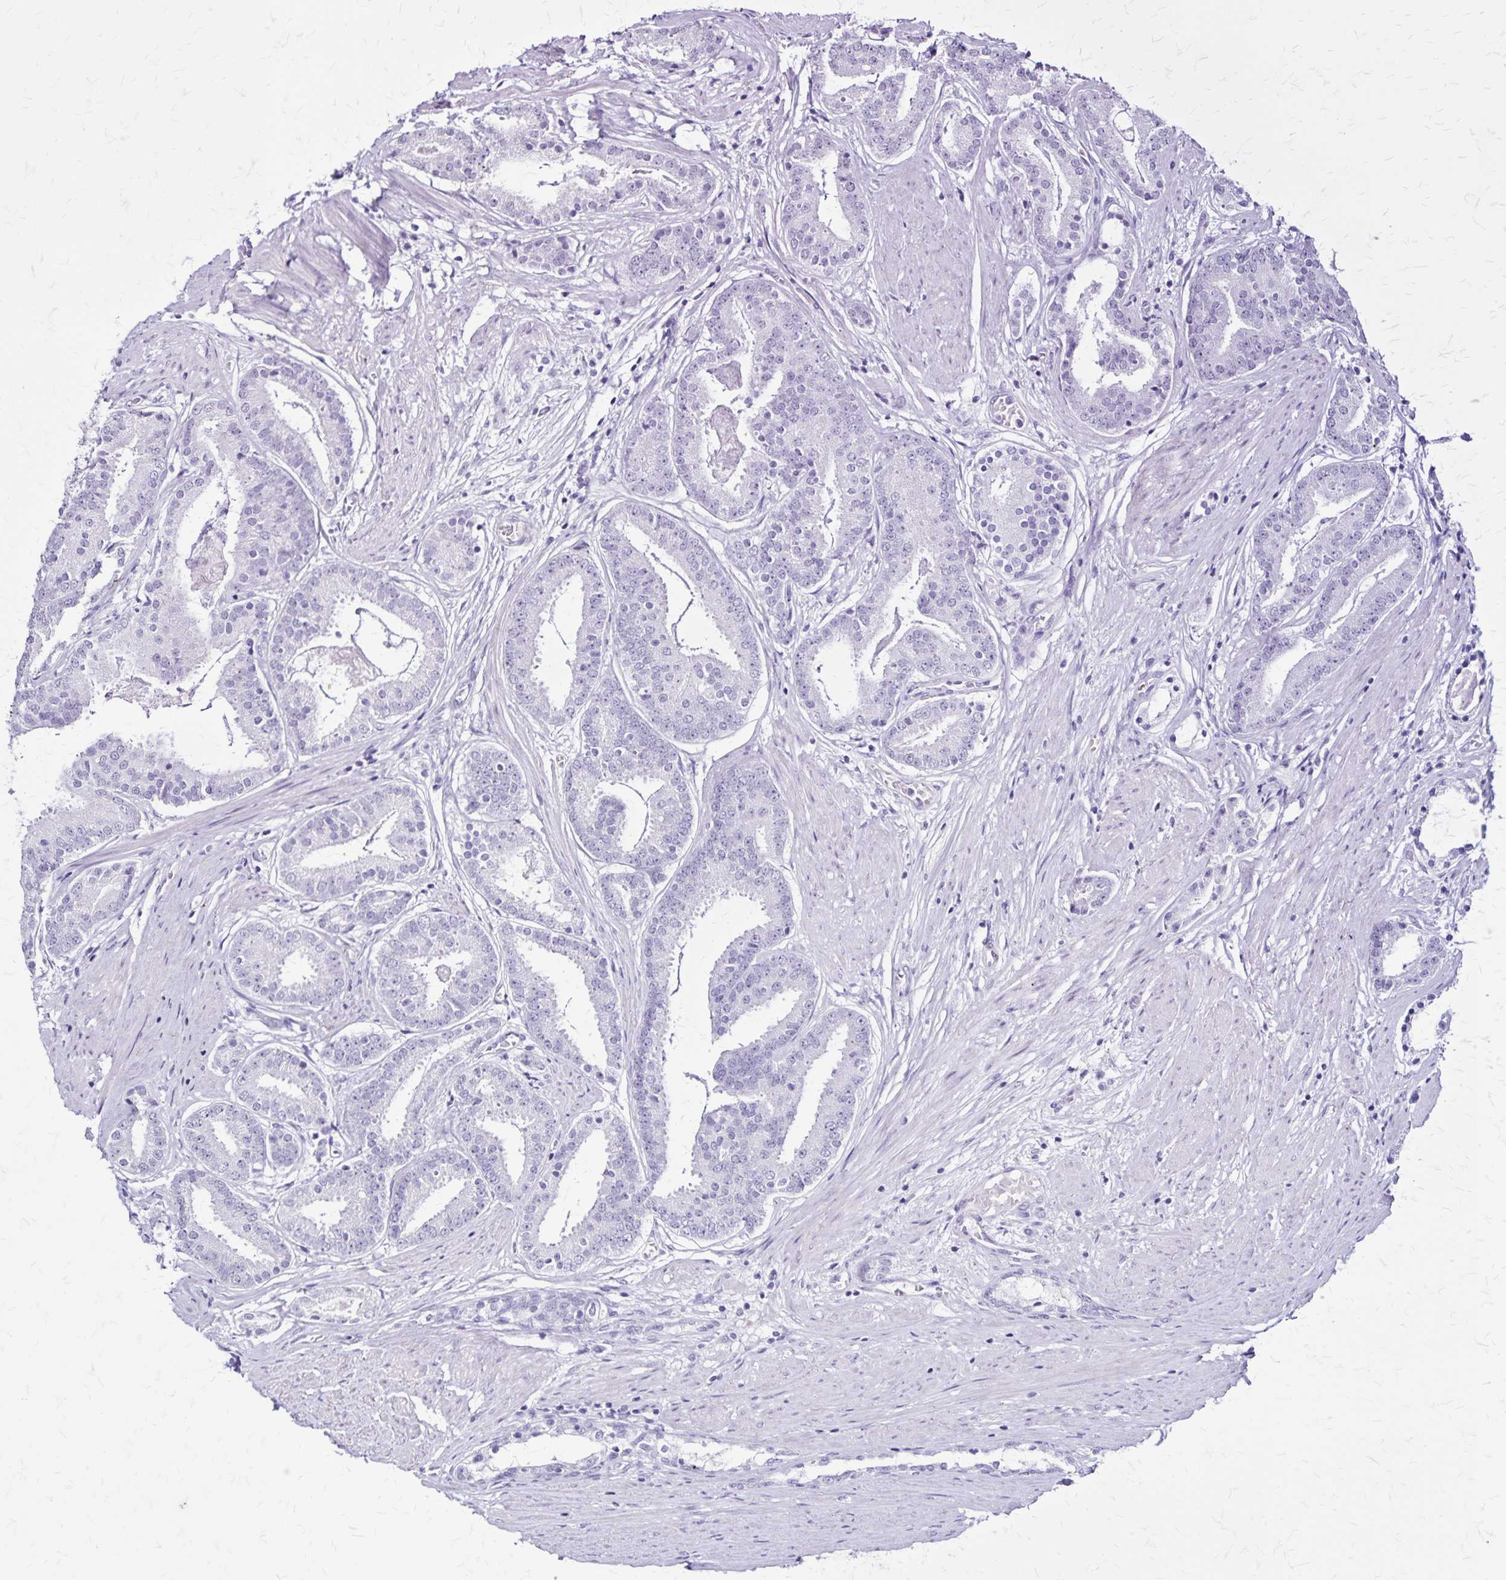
{"staining": {"intensity": "negative", "quantity": "none", "location": "none"}, "tissue": "prostate cancer", "cell_type": "Tumor cells", "image_type": "cancer", "snomed": [{"axis": "morphology", "description": "Adenocarcinoma, High grade"}, {"axis": "topography", "description": "Prostate"}], "caption": "Immunohistochemical staining of prostate cancer (high-grade adenocarcinoma) reveals no significant expression in tumor cells. (Immunohistochemistry, brightfield microscopy, high magnification).", "gene": "KRT2", "patient": {"sex": "male", "age": 63}}